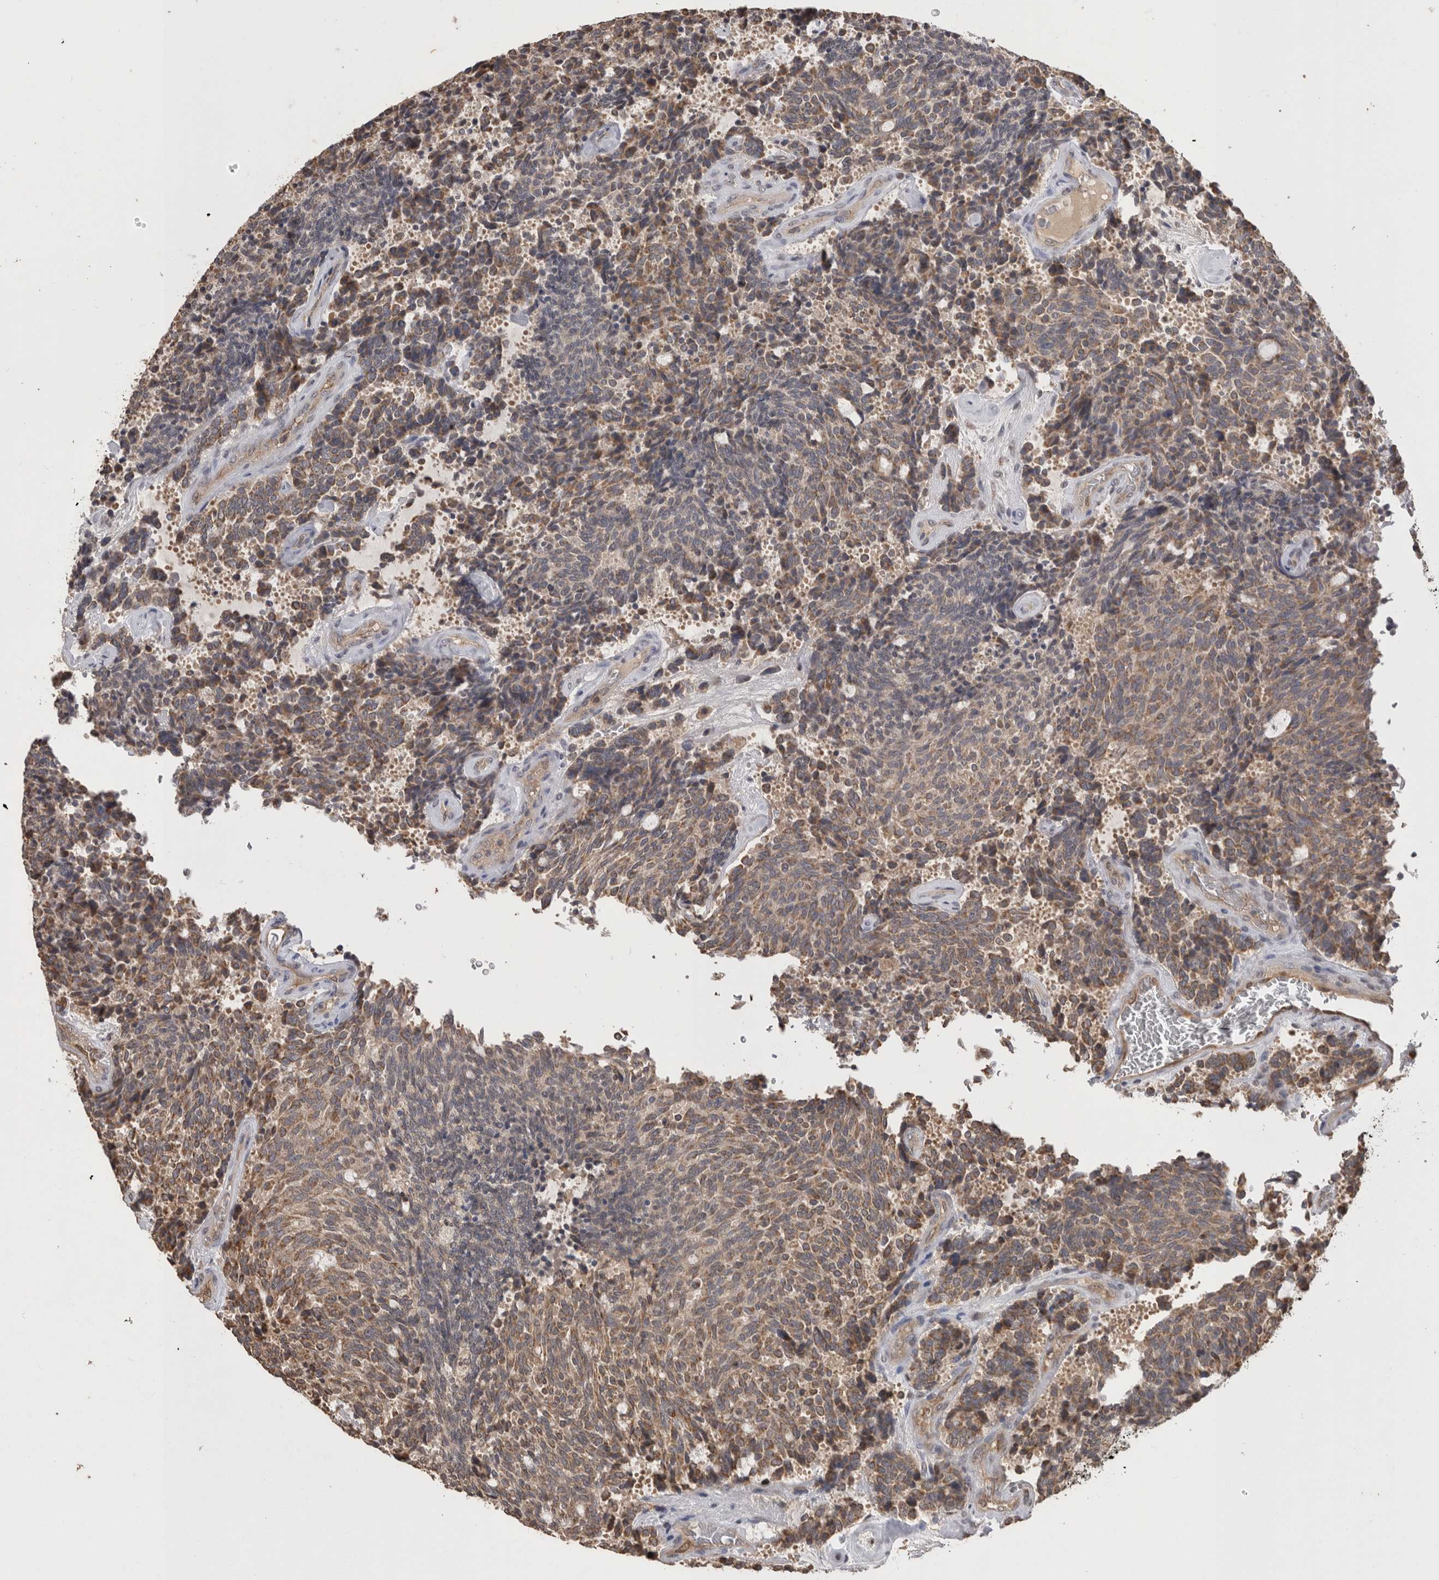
{"staining": {"intensity": "weak", "quantity": ">75%", "location": "cytoplasmic/membranous"}, "tissue": "carcinoid", "cell_type": "Tumor cells", "image_type": "cancer", "snomed": [{"axis": "morphology", "description": "Carcinoid, malignant, NOS"}, {"axis": "topography", "description": "Pancreas"}], "caption": "Brown immunohistochemical staining in human carcinoid demonstrates weak cytoplasmic/membranous expression in approximately >75% of tumor cells. (Stains: DAB (3,3'-diaminobenzidine) in brown, nuclei in blue, Microscopy: brightfield microscopy at high magnification).", "gene": "PREP", "patient": {"sex": "female", "age": 54}}